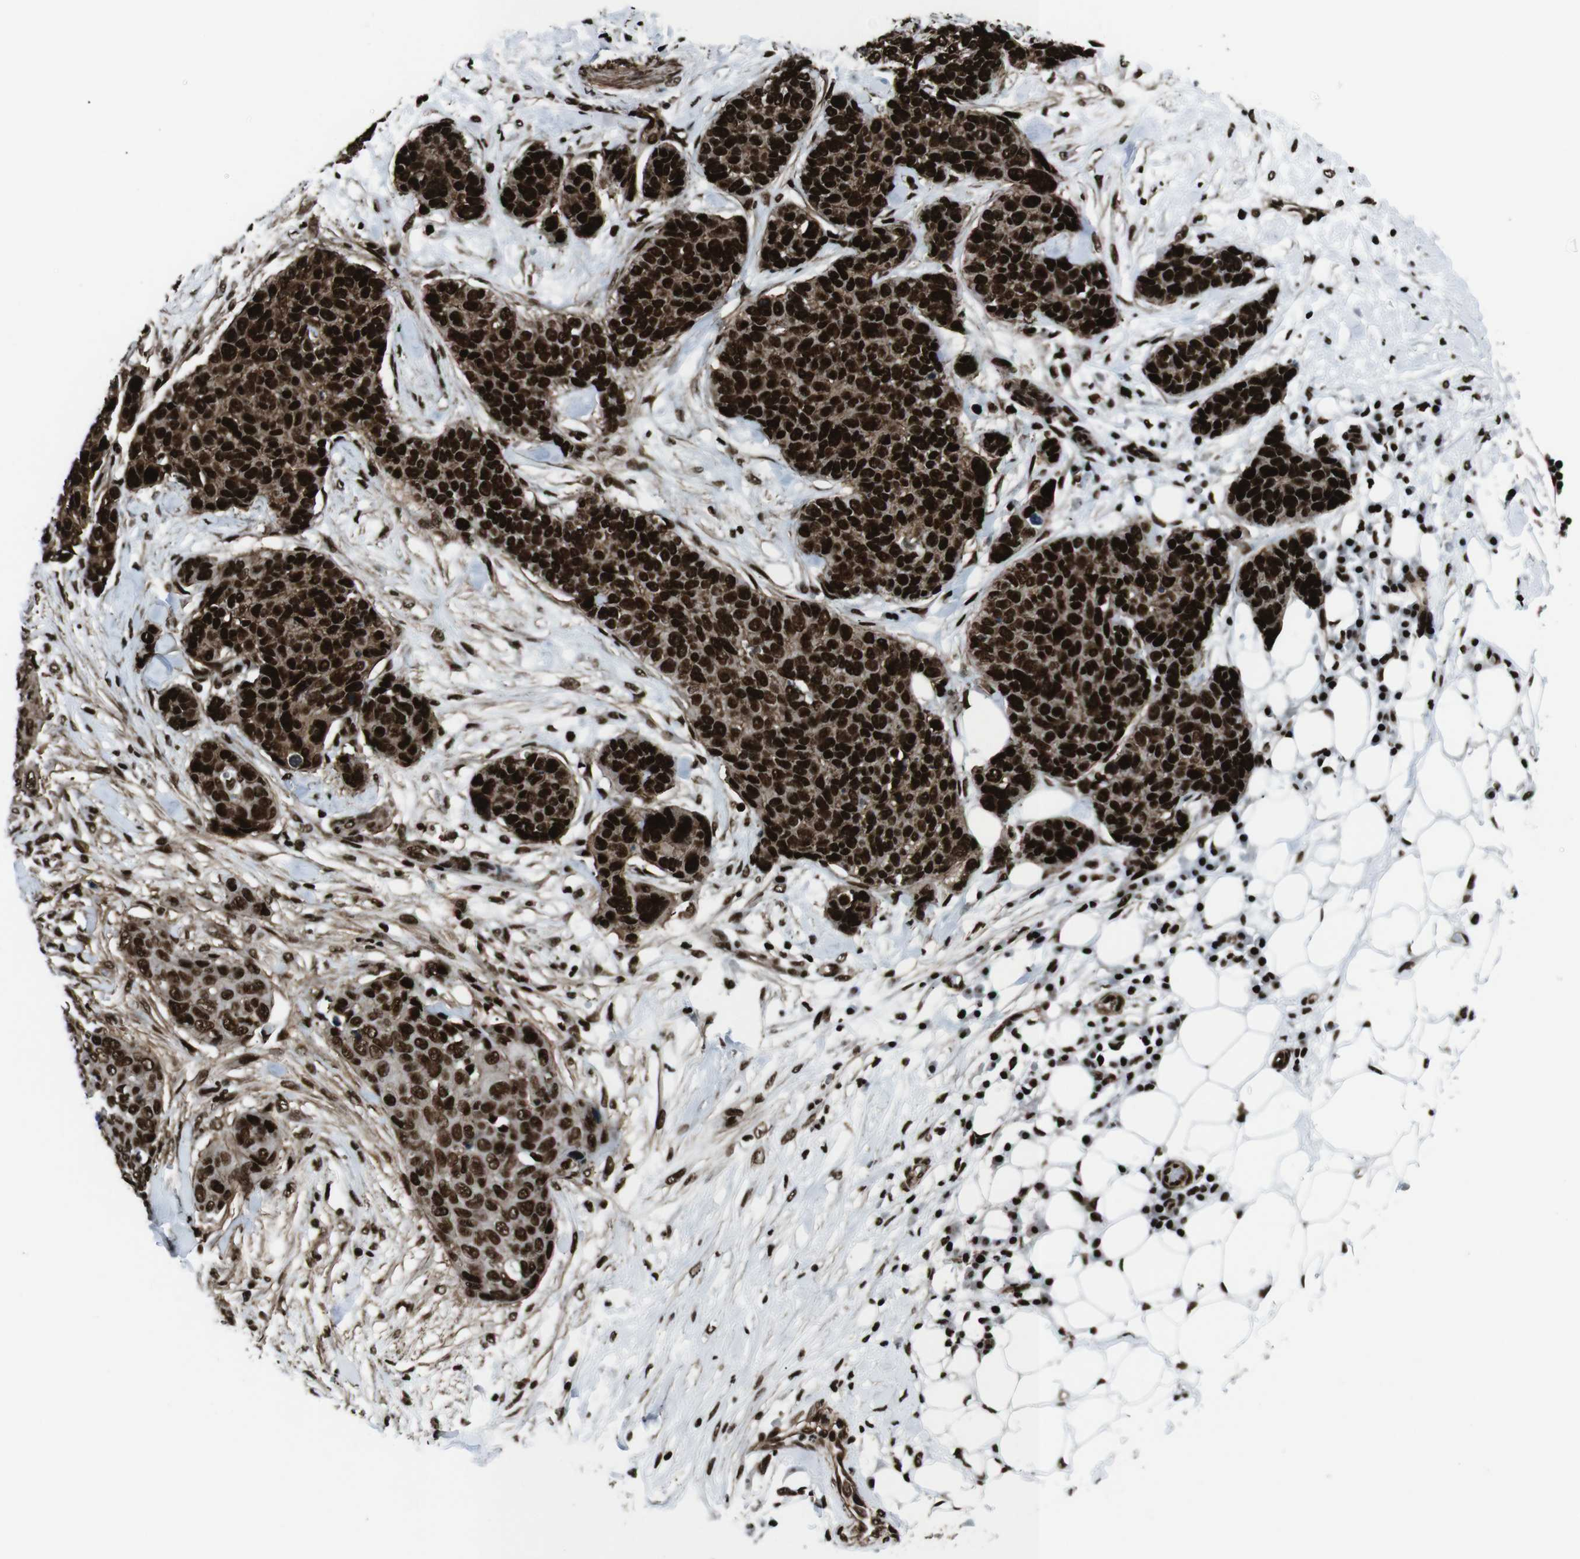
{"staining": {"intensity": "strong", "quantity": ">75%", "location": "cytoplasmic/membranous,nuclear"}, "tissue": "skin cancer", "cell_type": "Tumor cells", "image_type": "cancer", "snomed": [{"axis": "morphology", "description": "Squamous cell carcinoma in situ, NOS"}, {"axis": "morphology", "description": "Squamous cell carcinoma, NOS"}, {"axis": "topography", "description": "Skin"}], "caption": "Skin squamous cell carcinoma in situ stained with DAB immunohistochemistry shows high levels of strong cytoplasmic/membranous and nuclear expression in about >75% of tumor cells.", "gene": "HNRNPU", "patient": {"sex": "male", "age": 93}}